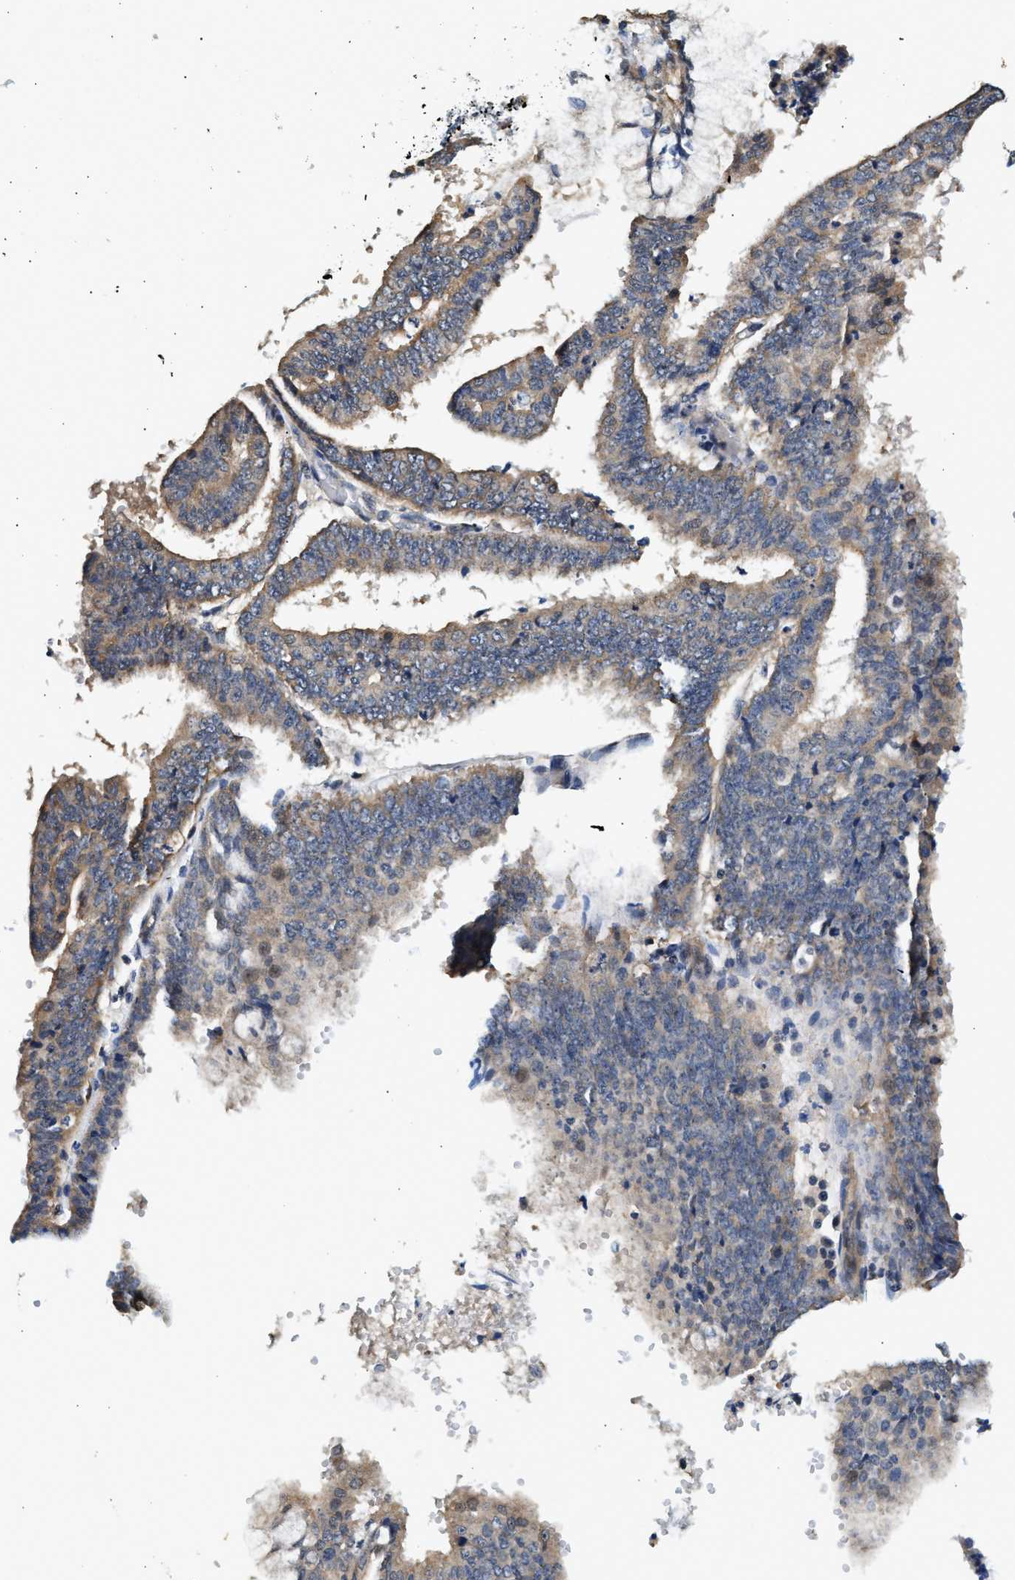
{"staining": {"intensity": "moderate", "quantity": ">75%", "location": "cytoplasmic/membranous"}, "tissue": "endometrial cancer", "cell_type": "Tumor cells", "image_type": "cancer", "snomed": [{"axis": "morphology", "description": "Adenocarcinoma, NOS"}, {"axis": "topography", "description": "Endometrium"}], "caption": "Immunohistochemical staining of human endometrial cancer (adenocarcinoma) exhibits medium levels of moderate cytoplasmic/membranous positivity in about >75% of tumor cells.", "gene": "DUSP14", "patient": {"sex": "female", "age": 63}}